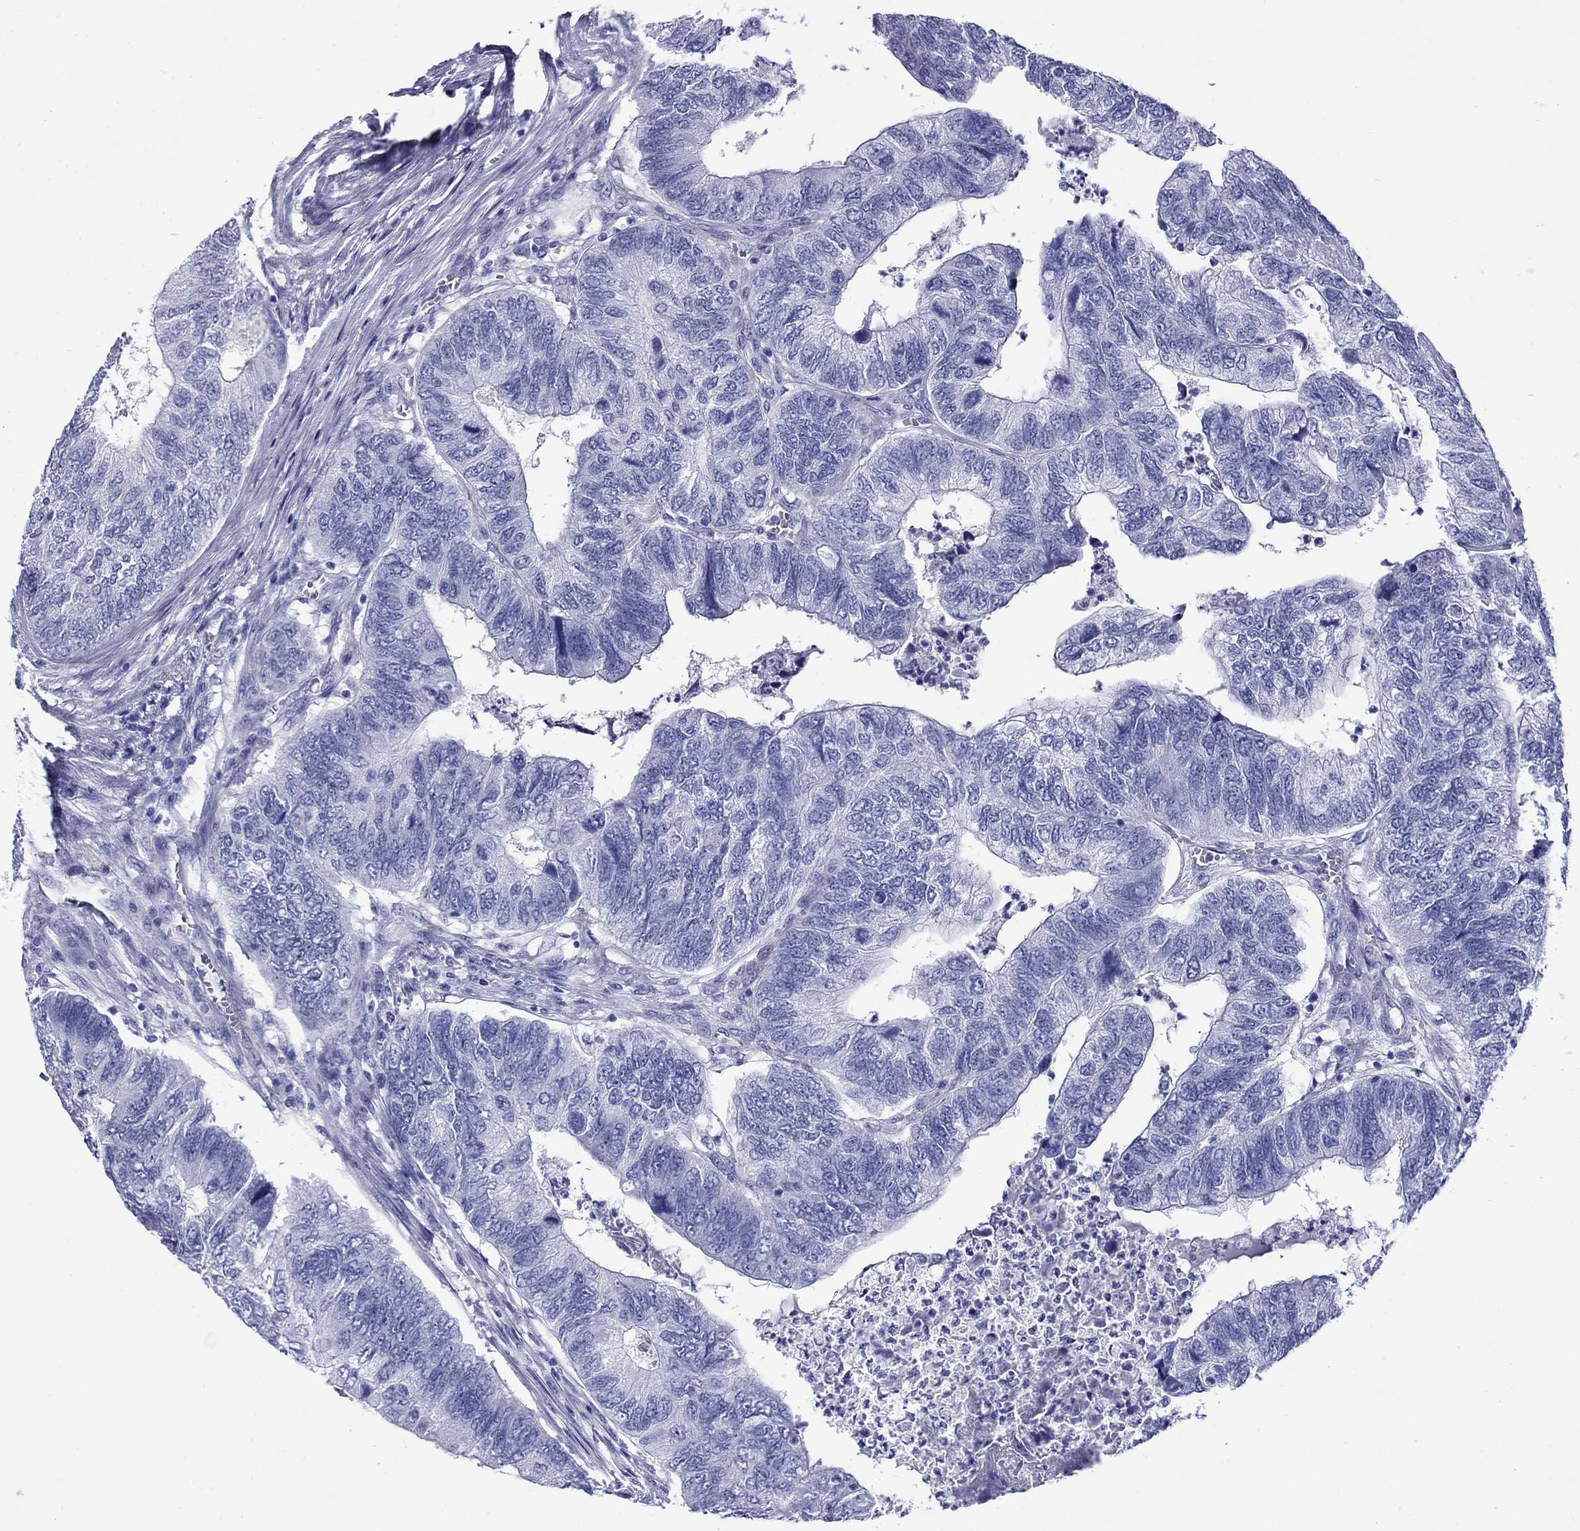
{"staining": {"intensity": "negative", "quantity": "none", "location": "none"}, "tissue": "colorectal cancer", "cell_type": "Tumor cells", "image_type": "cancer", "snomed": [{"axis": "morphology", "description": "Adenocarcinoma, NOS"}, {"axis": "topography", "description": "Colon"}], "caption": "Immunohistochemistry of colorectal cancer reveals no expression in tumor cells.", "gene": "ROM1", "patient": {"sex": "female", "age": 67}}